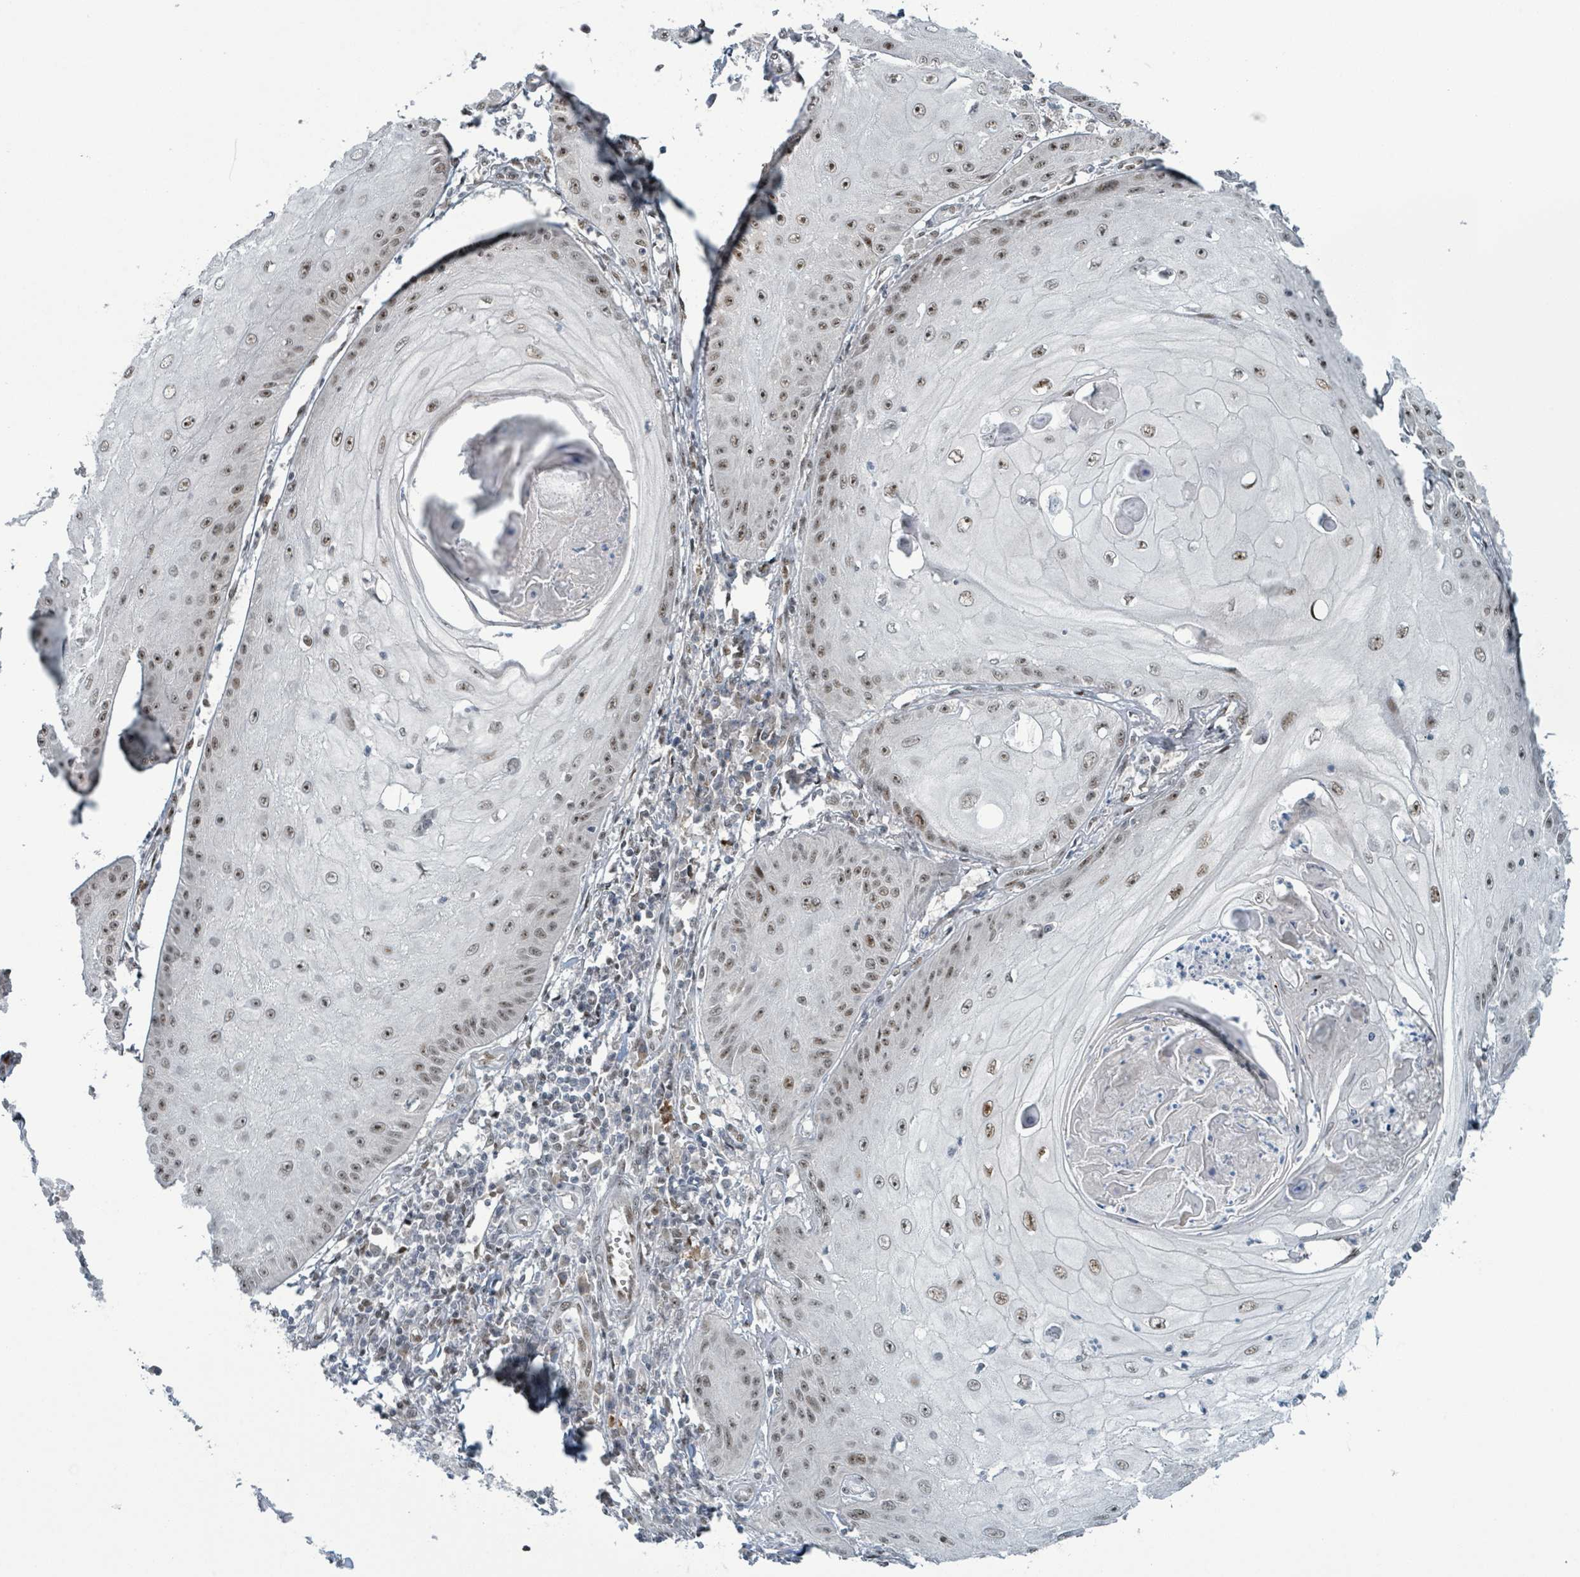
{"staining": {"intensity": "moderate", "quantity": ">75%", "location": "nuclear"}, "tissue": "skin cancer", "cell_type": "Tumor cells", "image_type": "cancer", "snomed": [{"axis": "morphology", "description": "Squamous cell carcinoma, NOS"}, {"axis": "topography", "description": "Skin"}], "caption": "Protein analysis of skin cancer tissue demonstrates moderate nuclear expression in approximately >75% of tumor cells.", "gene": "KLF3", "patient": {"sex": "male", "age": 70}}